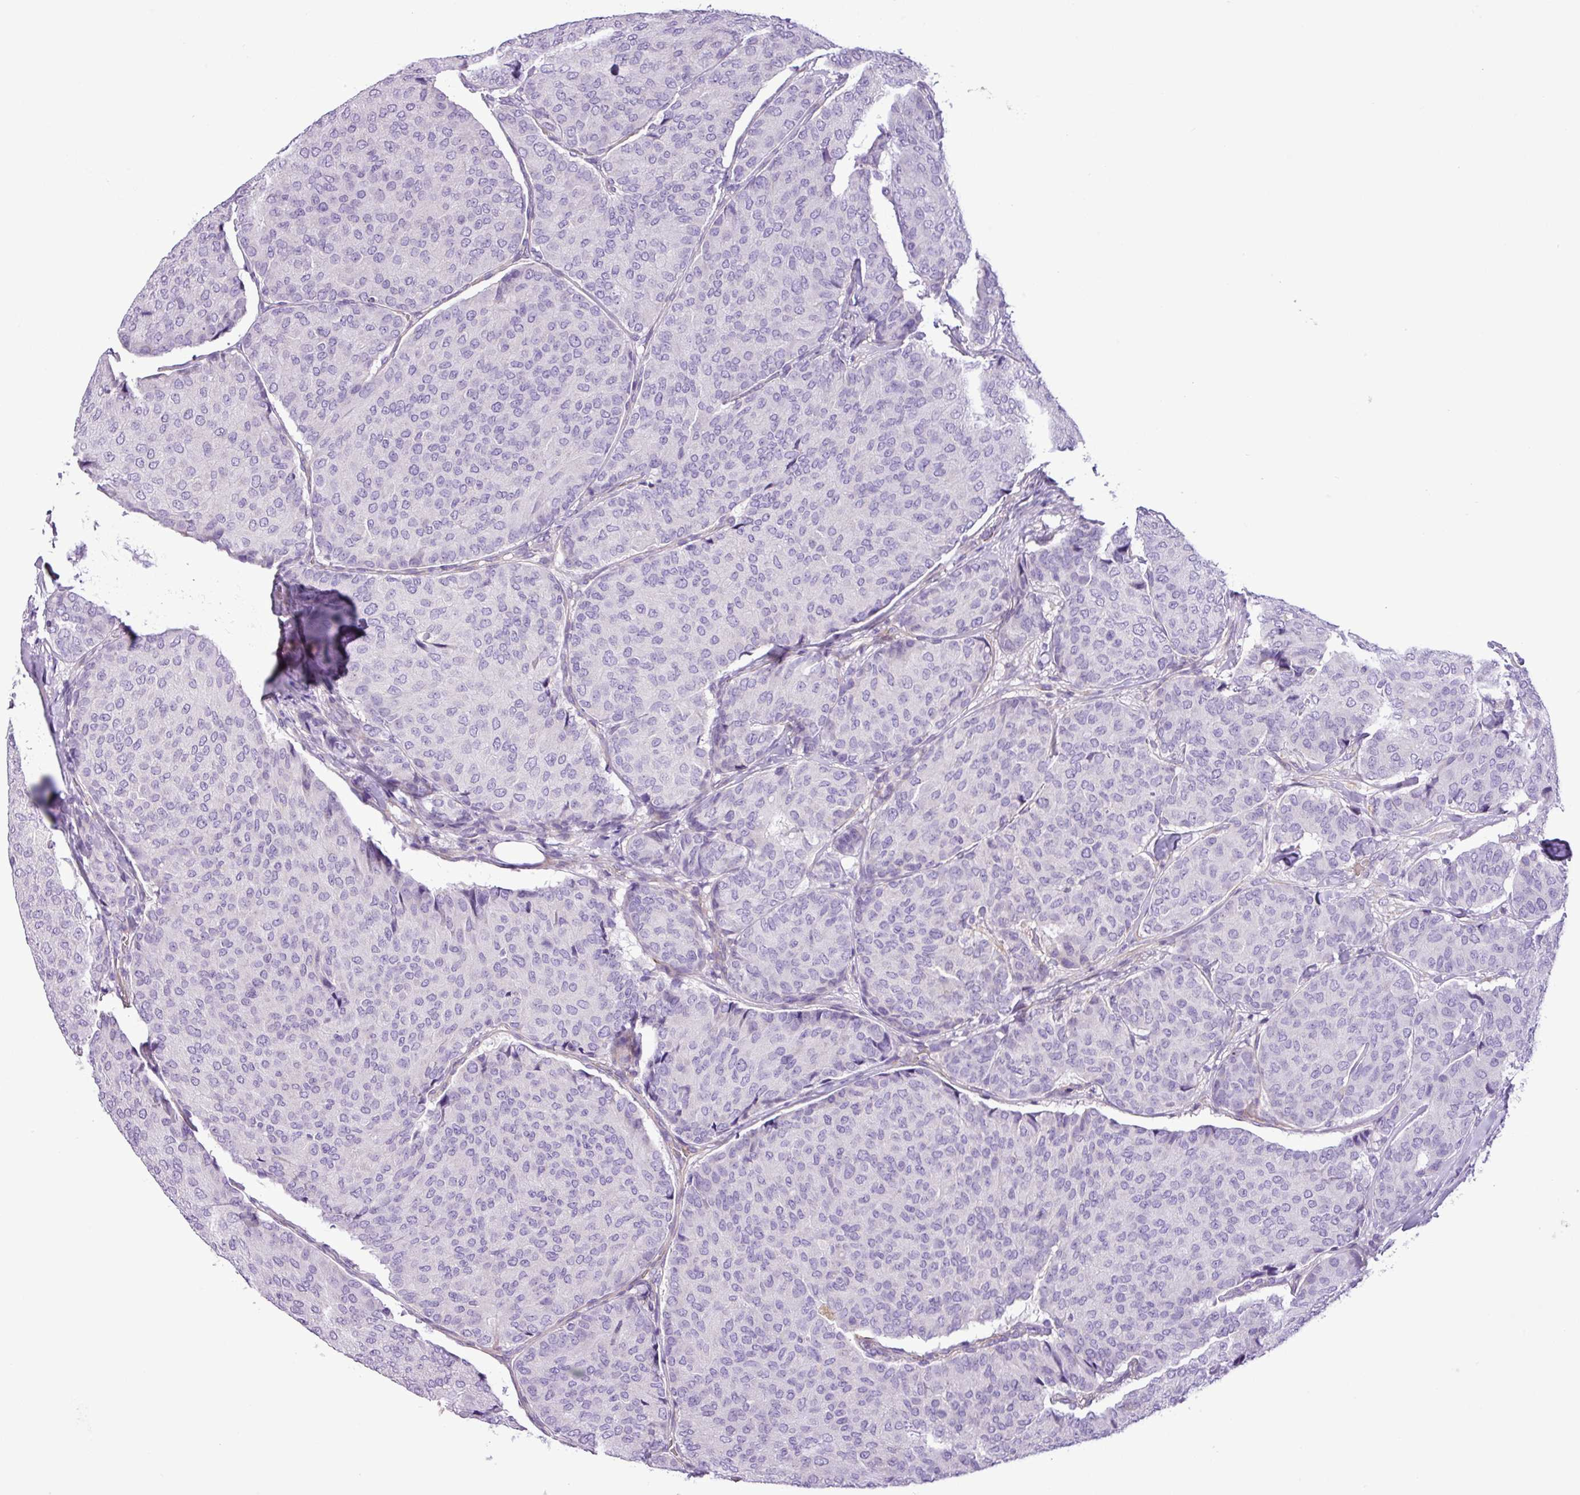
{"staining": {"intensity": "negative", "quantity": "none", "location": "none"}, "tissue": "breast cancer", "cell_type": "Tumor cells", "image_type": "cancer", "snomed": [{"axis": "morphology", "description": "Duct carcinoma"}, {"axis": "topography", "description": "Breast"}], "caption": "DAB immunohistochemical staining of breast cancer displays no significant positivity in tumor cells.", "gene": "C11orf91", "patient": {"sex": "female", "age": 75}}